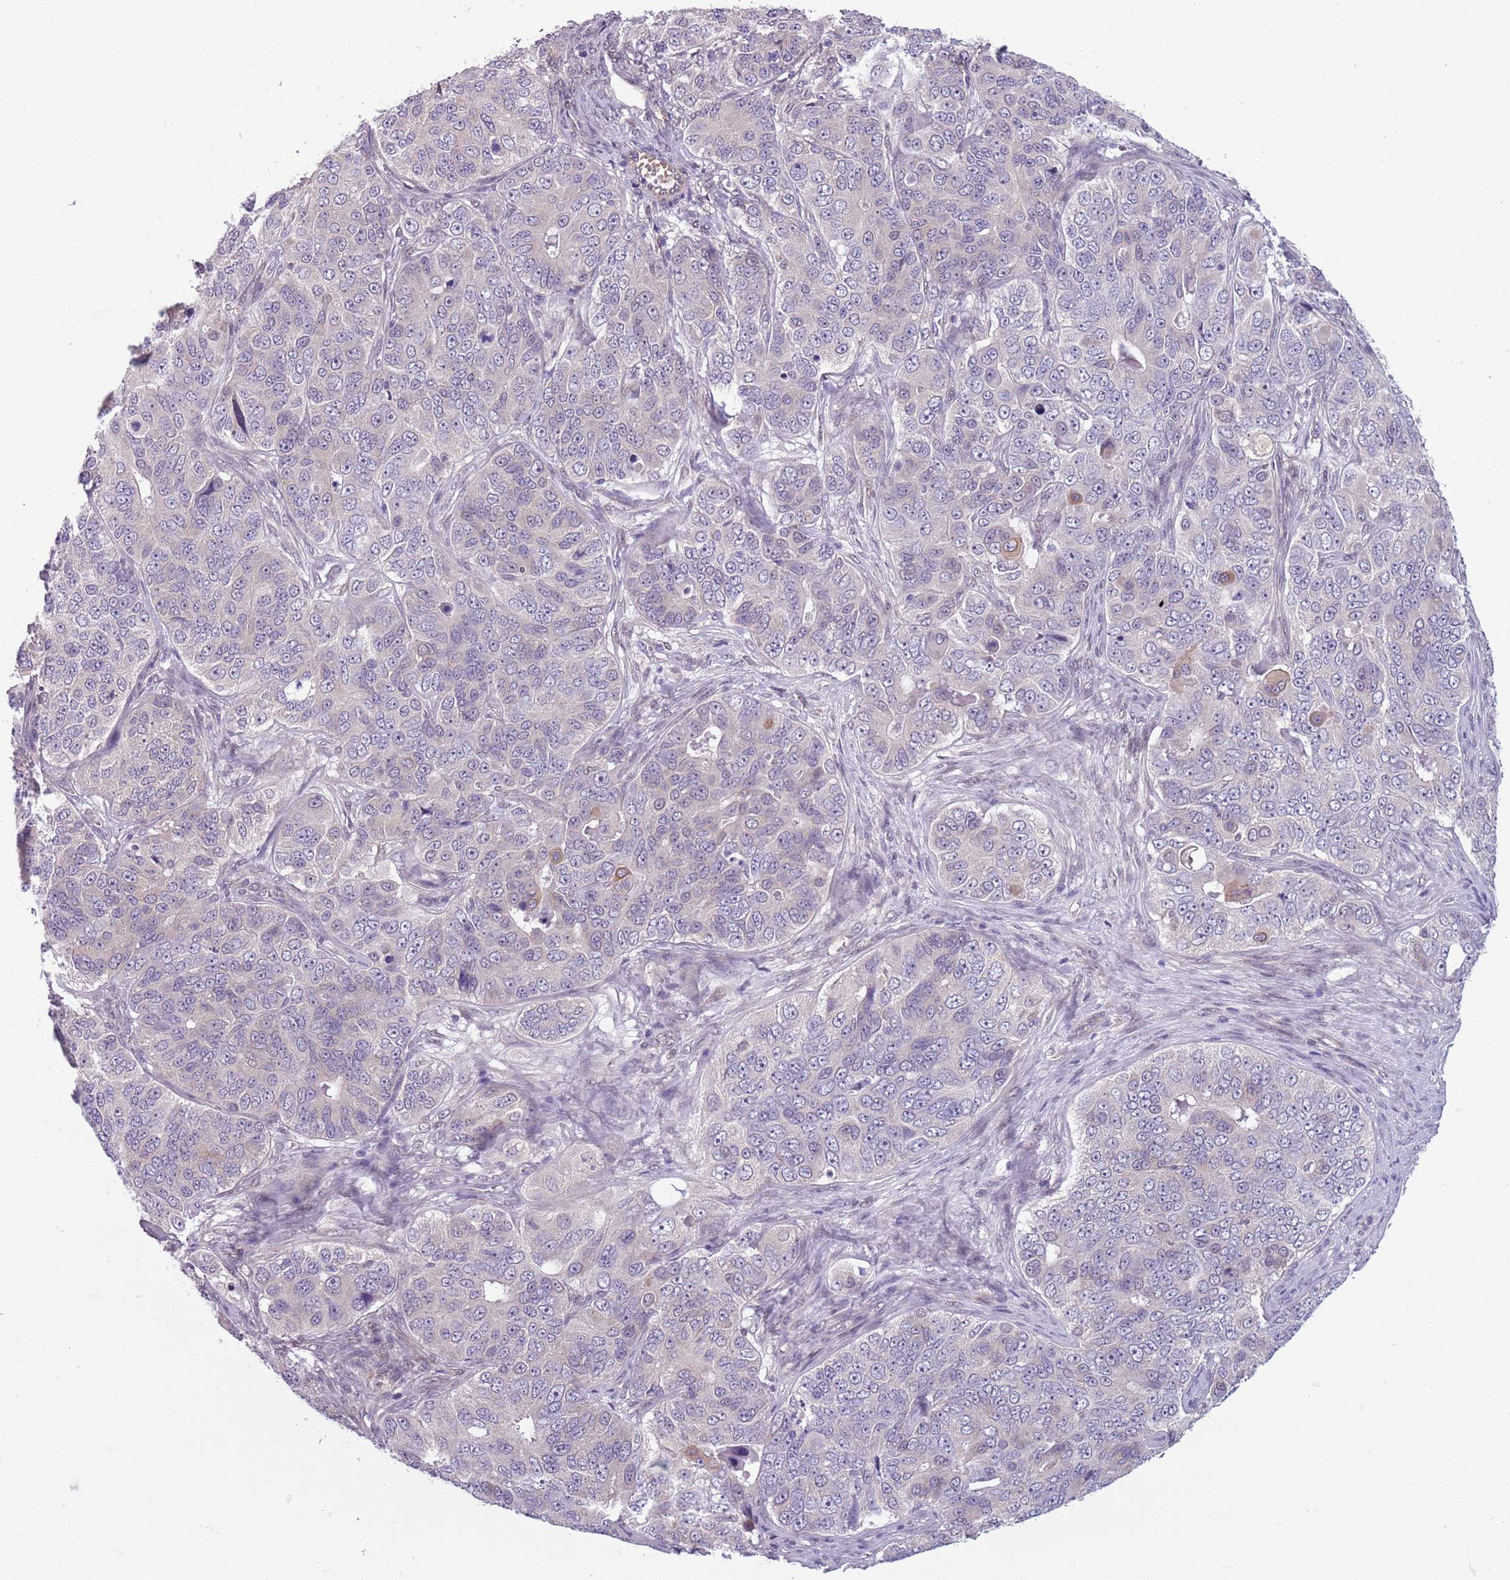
{"staining": {"intensity": "negative", "quantity": "none", "location": "none"}, "tissue": "ovarian cancer", "cell_type": "Tumor cells", "image_type": "cancer", "snomed": [{"axis": "morphology", "description": "Carcinoma, endometroid"}, {"axis": "topography", "description": "Ovary"}], "caption": "This photomicrograph is of ovarian cancer (endometroid carcinoma) stained with immunohistochemistry (IHC) to label a protein in brown with the nuclei are counter-stained blue. There is no expression in tumor cells.", "gene": "ADCY7", "patient": {"sex": "female", "age": 51}}